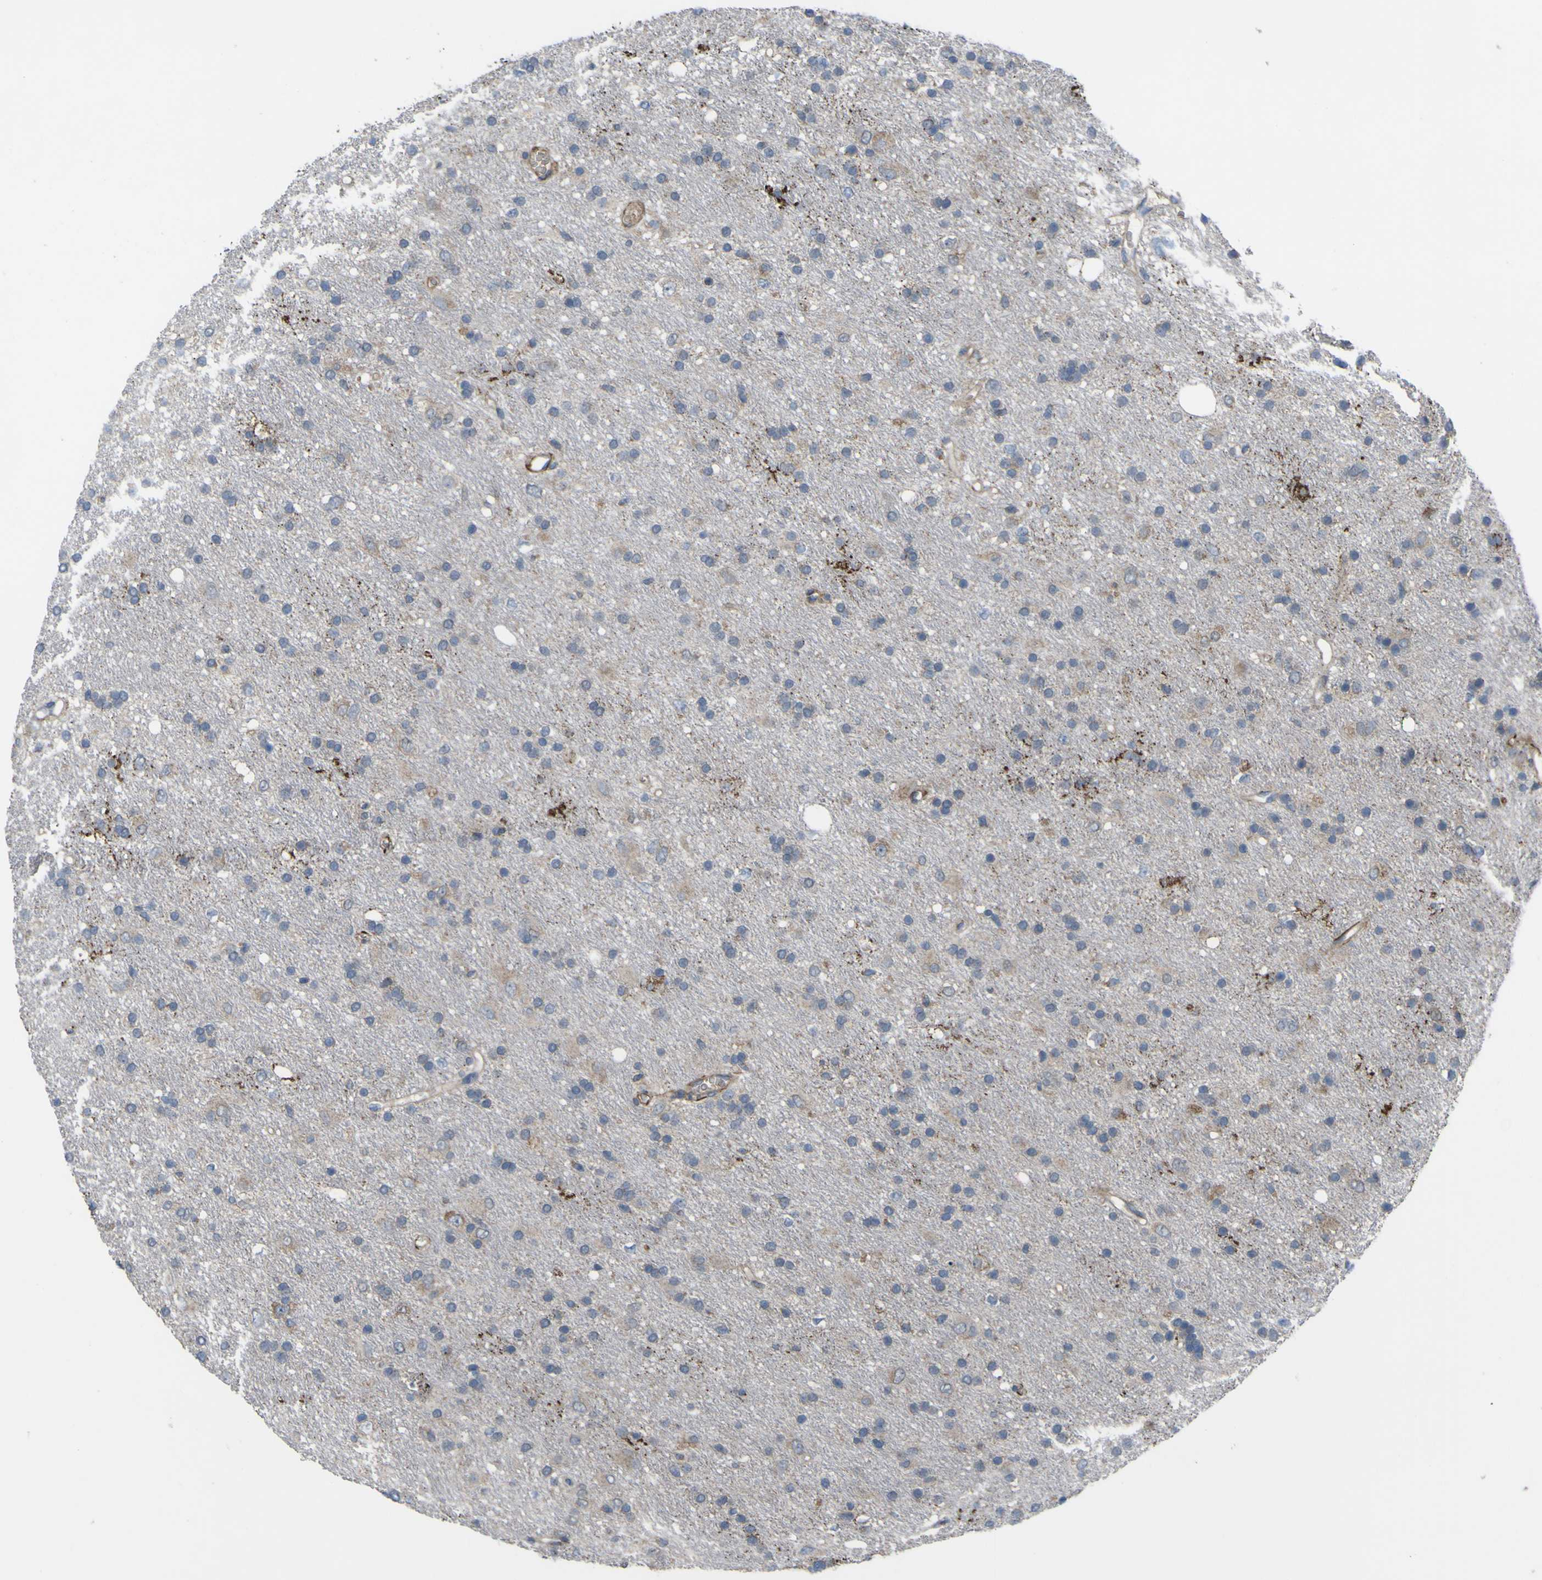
{"staining": {"intensity": "moderate", "quantity": "<25%", "location": "cytoplasmic/membranous"}, "tissue": "glioma", "cell_type": "Tumor cells", "image_type": "cancer", "snomed": [{"axis": "morphology", "description": "Glioma, malignant, Low grade"}, {"axis": "topography", "description": "Brain"}], "caption": "Brown immunohistochemical staining in human glioma displays moderate cytoplasmic/membranous positivity in about <25% of tumor cells.", "gene": "GPLD1", "patient": {"sex": "male", "age": 77}}